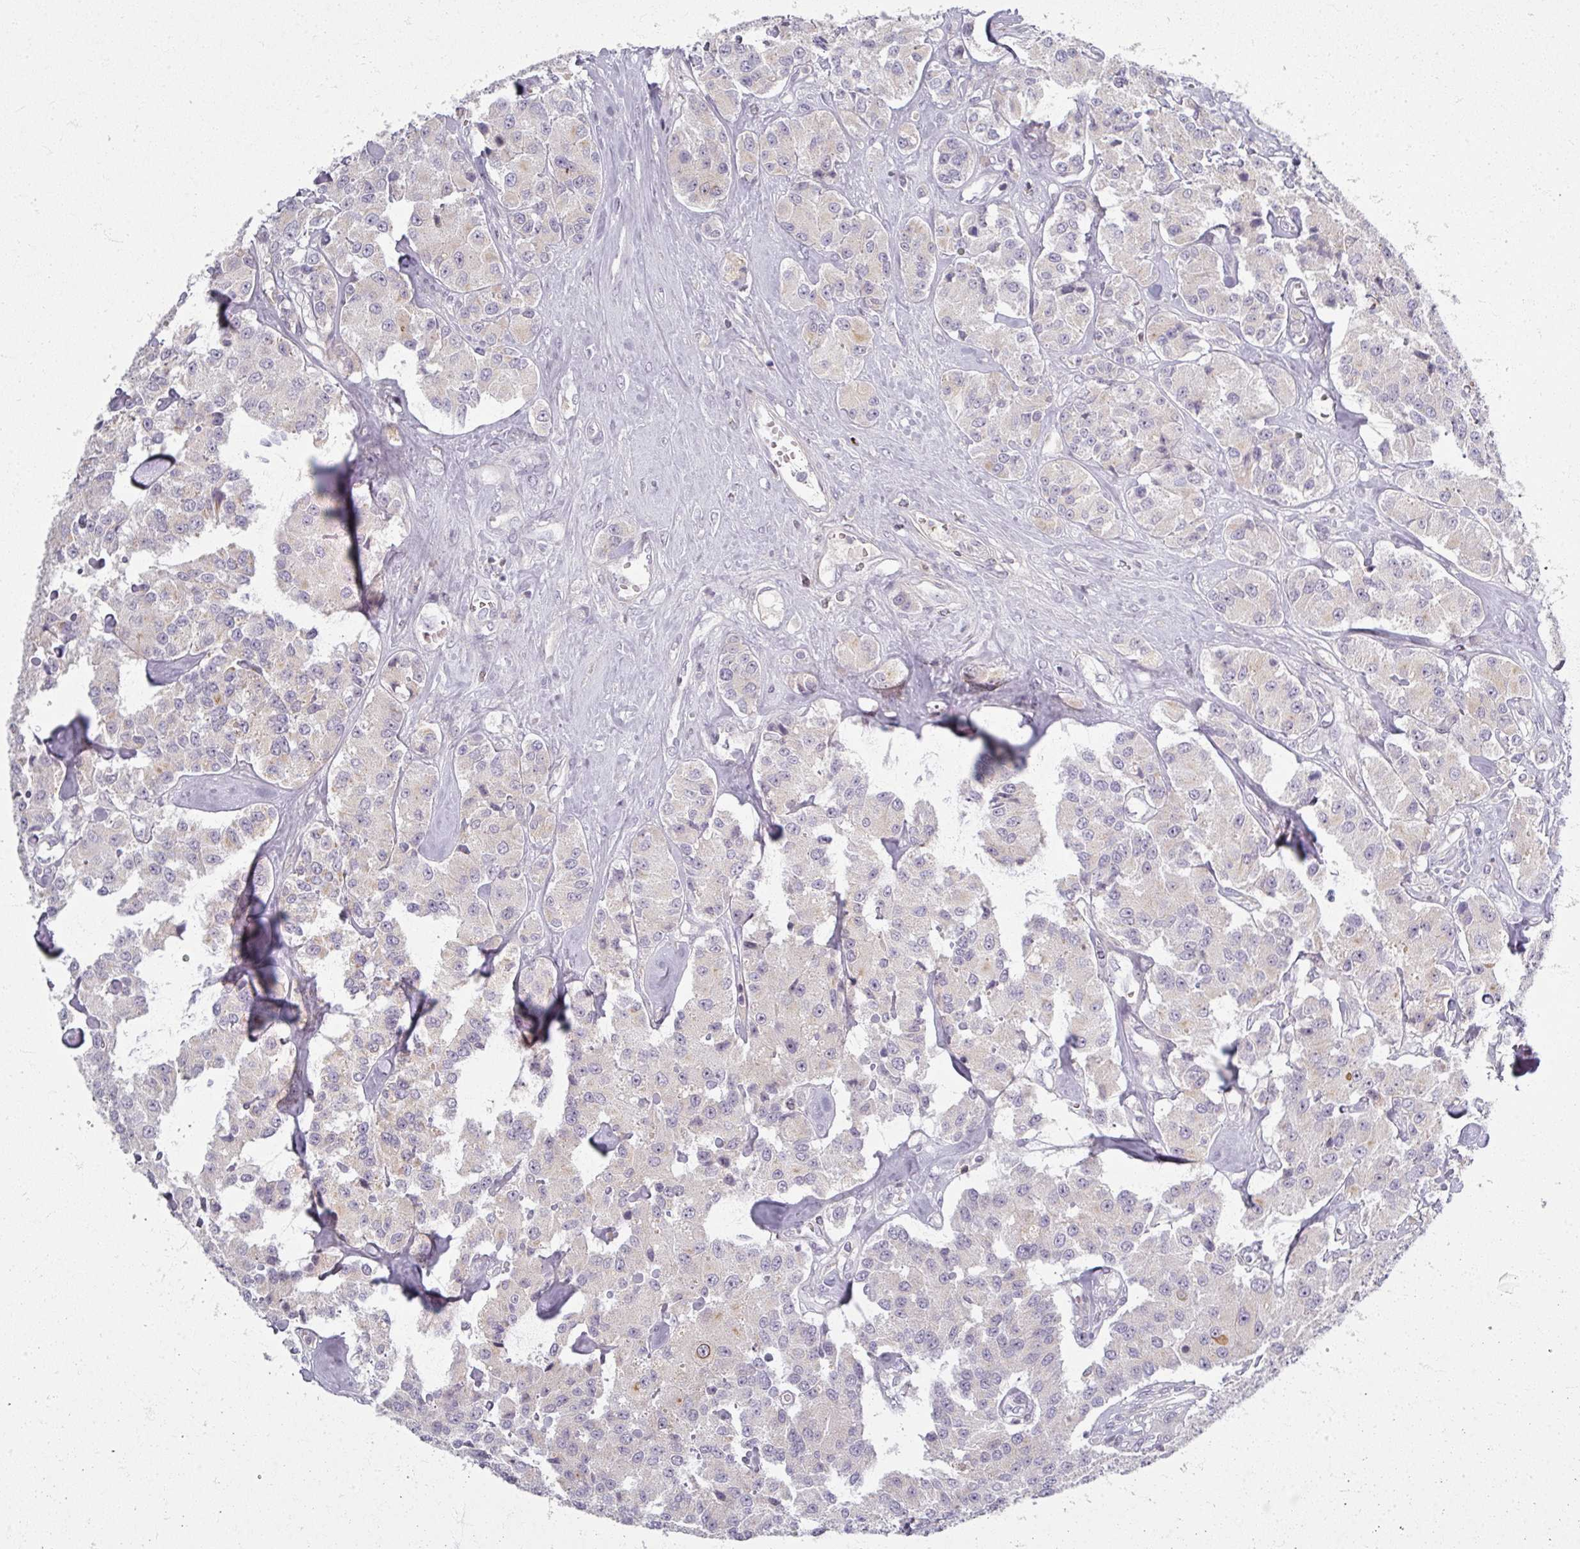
{"staining": {"intensity": "negative", "quantity": "none", "location": "none"}, "tissue": "carcinoid", "cell_type": "Tumor cells", "image_type": "cancer", "snomed": [{"axis": "morphology", "description": "Carcinoid, malignant, NOS"}, {"axis": "topography", "description": "Pancreas"}], "caption": "Immunohistochemistry (IHC) of human malignant carcinoid demonstrates no positivity in tumor cells.", "gene": "TTLL7", "patient": {"sex": "male", "age": 41}}